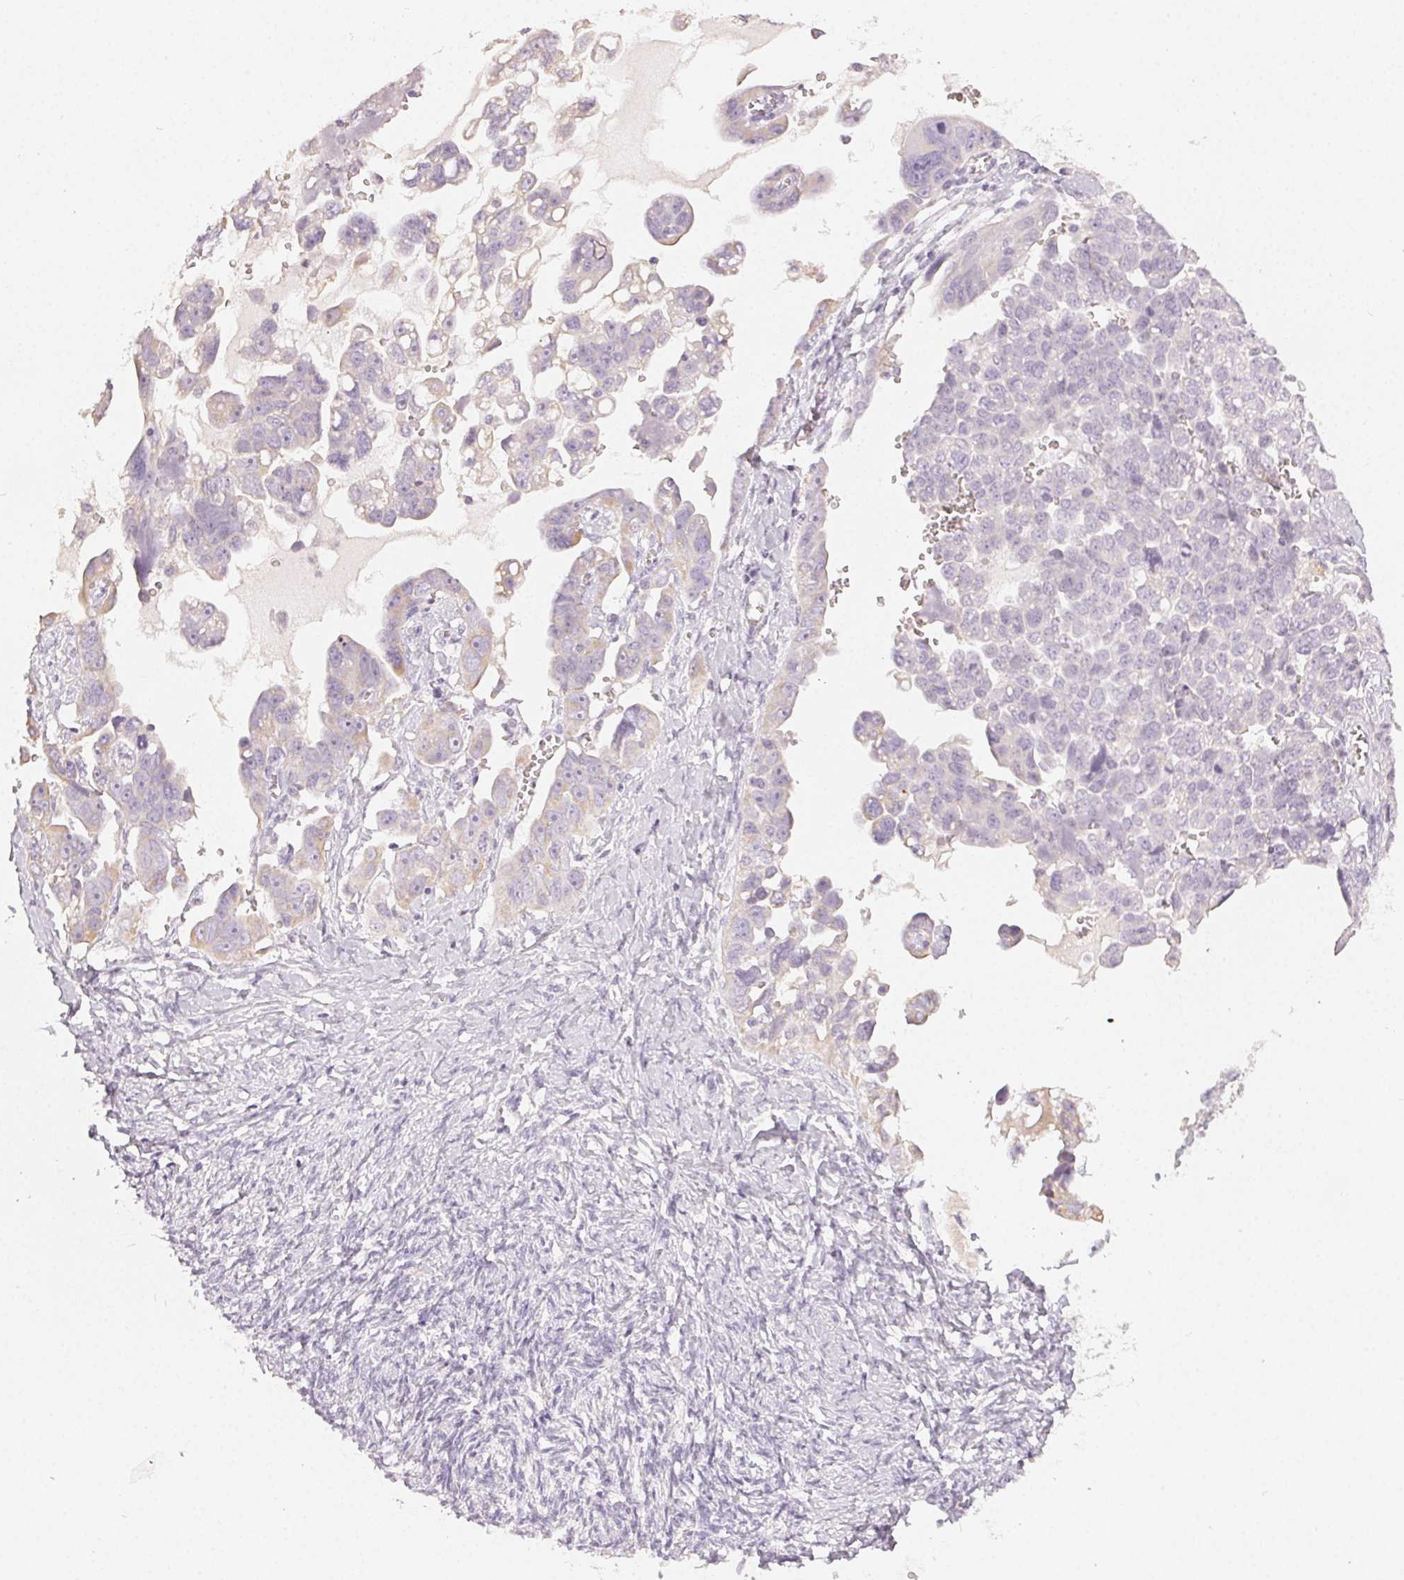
{"staining": {"intensity": "negative", "quantity": "none", "location": "none"}, "tissue": "ovarian cancer", "cell_type": "Tumor cells", "image_type": "cancer", "snomed": [{"axis": "morphology", "description": "Cystadenocarcinoma, serous, NOS"}, {"axis": "topography", "description": "Ovary"}], "caption": "Tumor cells show no significant protein positivity in ovarian cancer.", "gene": "LVRN", "patient": {"sex": "female", "age": 59}}